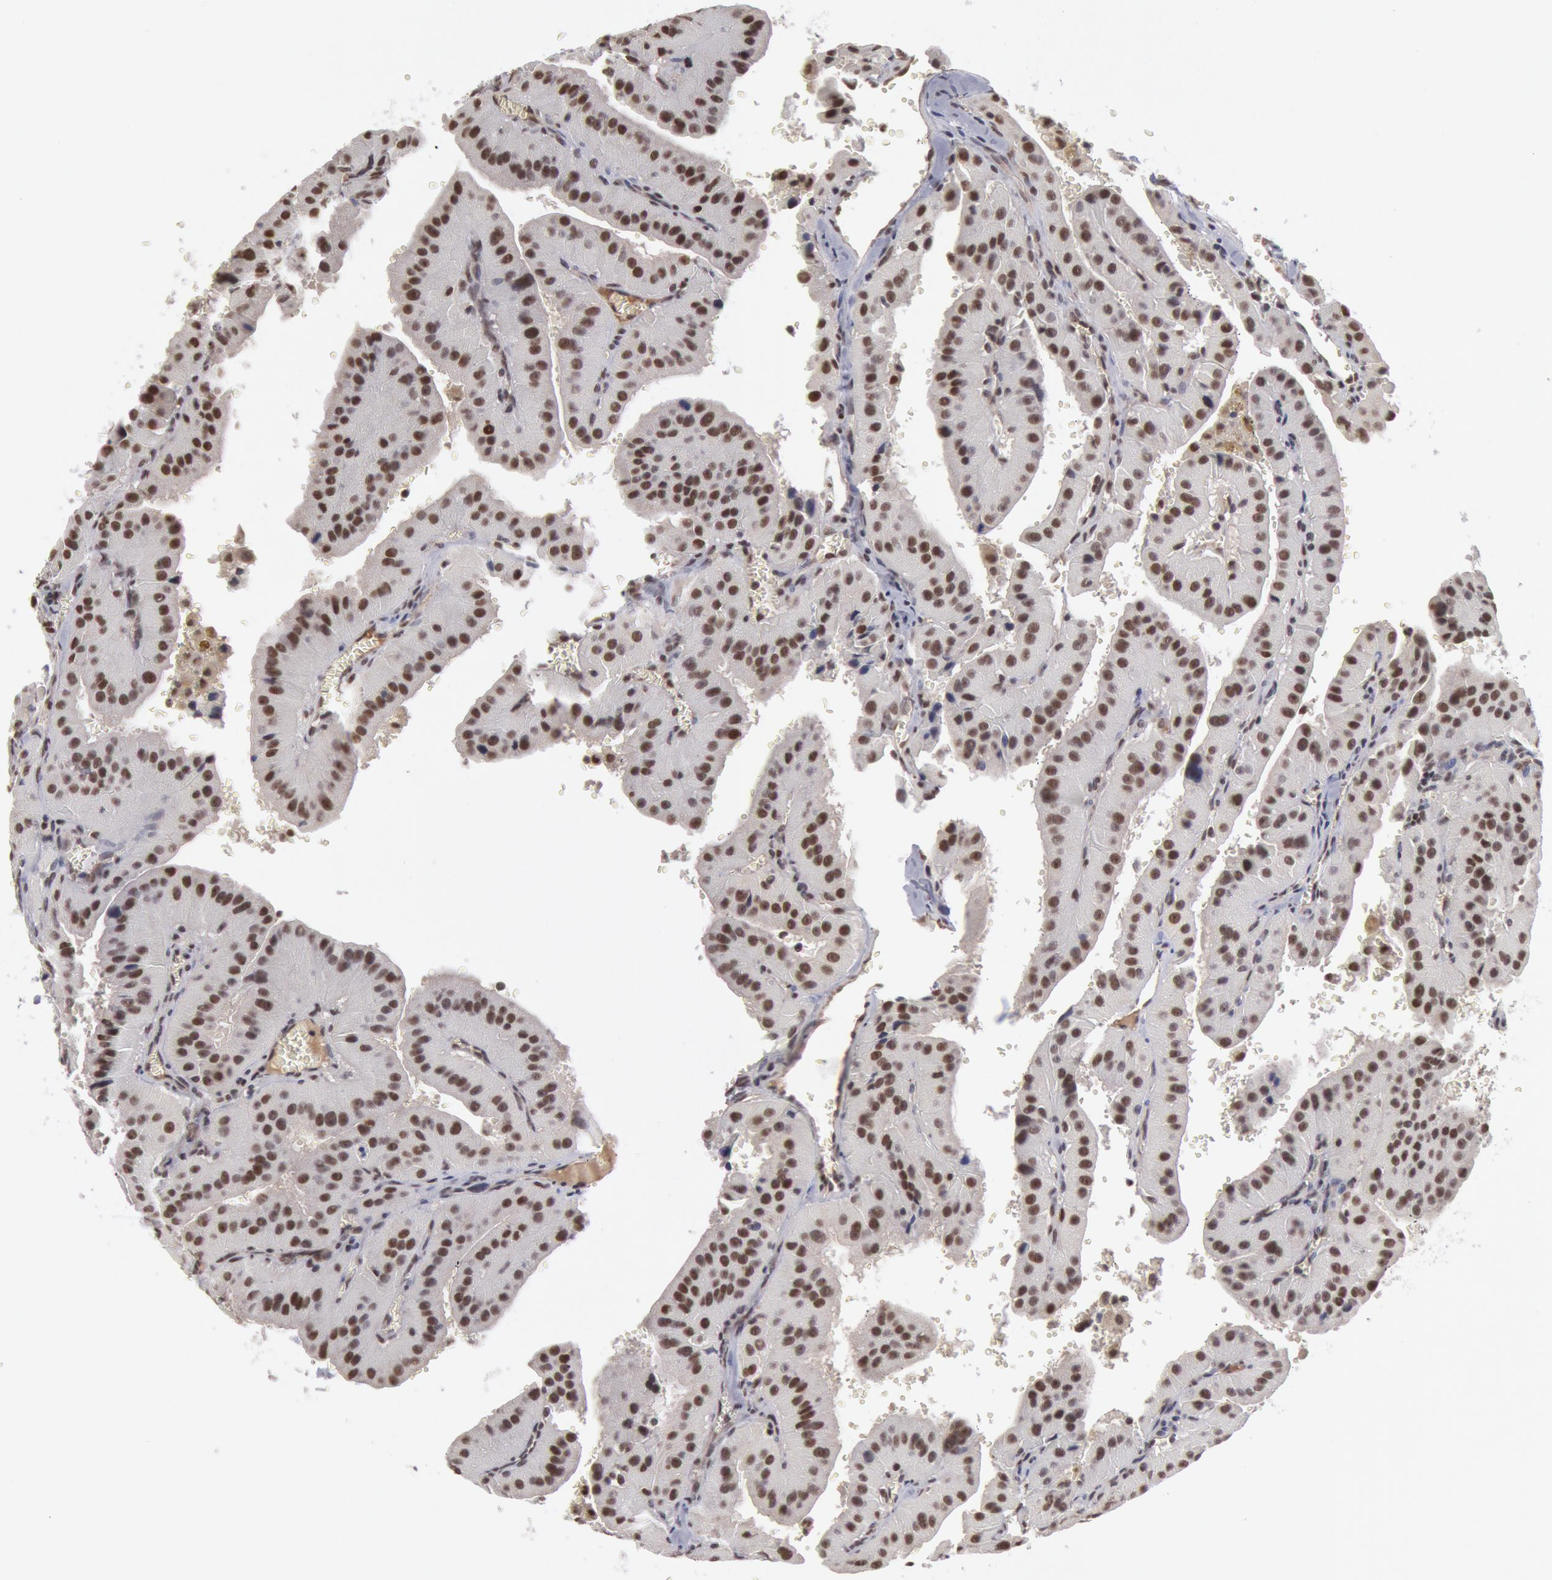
{"staining": {"intensity": "moderate", "quantity": "25%-75%", "location": "nuclear"}, "tissue": "thyroid cancer", "cell_type": "Tumor cells", "image_type": "cancer", "snomed": [{"axis": "morphology", "description": "Carcinoma, NOS"}, {"axis": "topography", "description": "Thyroid gland"}], "caption": "High-magnification brightfield microscopy of thyroid cancer (carcinoma) stained with DAB (brown) and counterstained with hematoxylin (blue). tumor cells exhibit moderate nuclear staining is seen in about25%-75% of cells.", "gene": "PPP4R3B", "patient": {"sex": "male", "age": 76}}